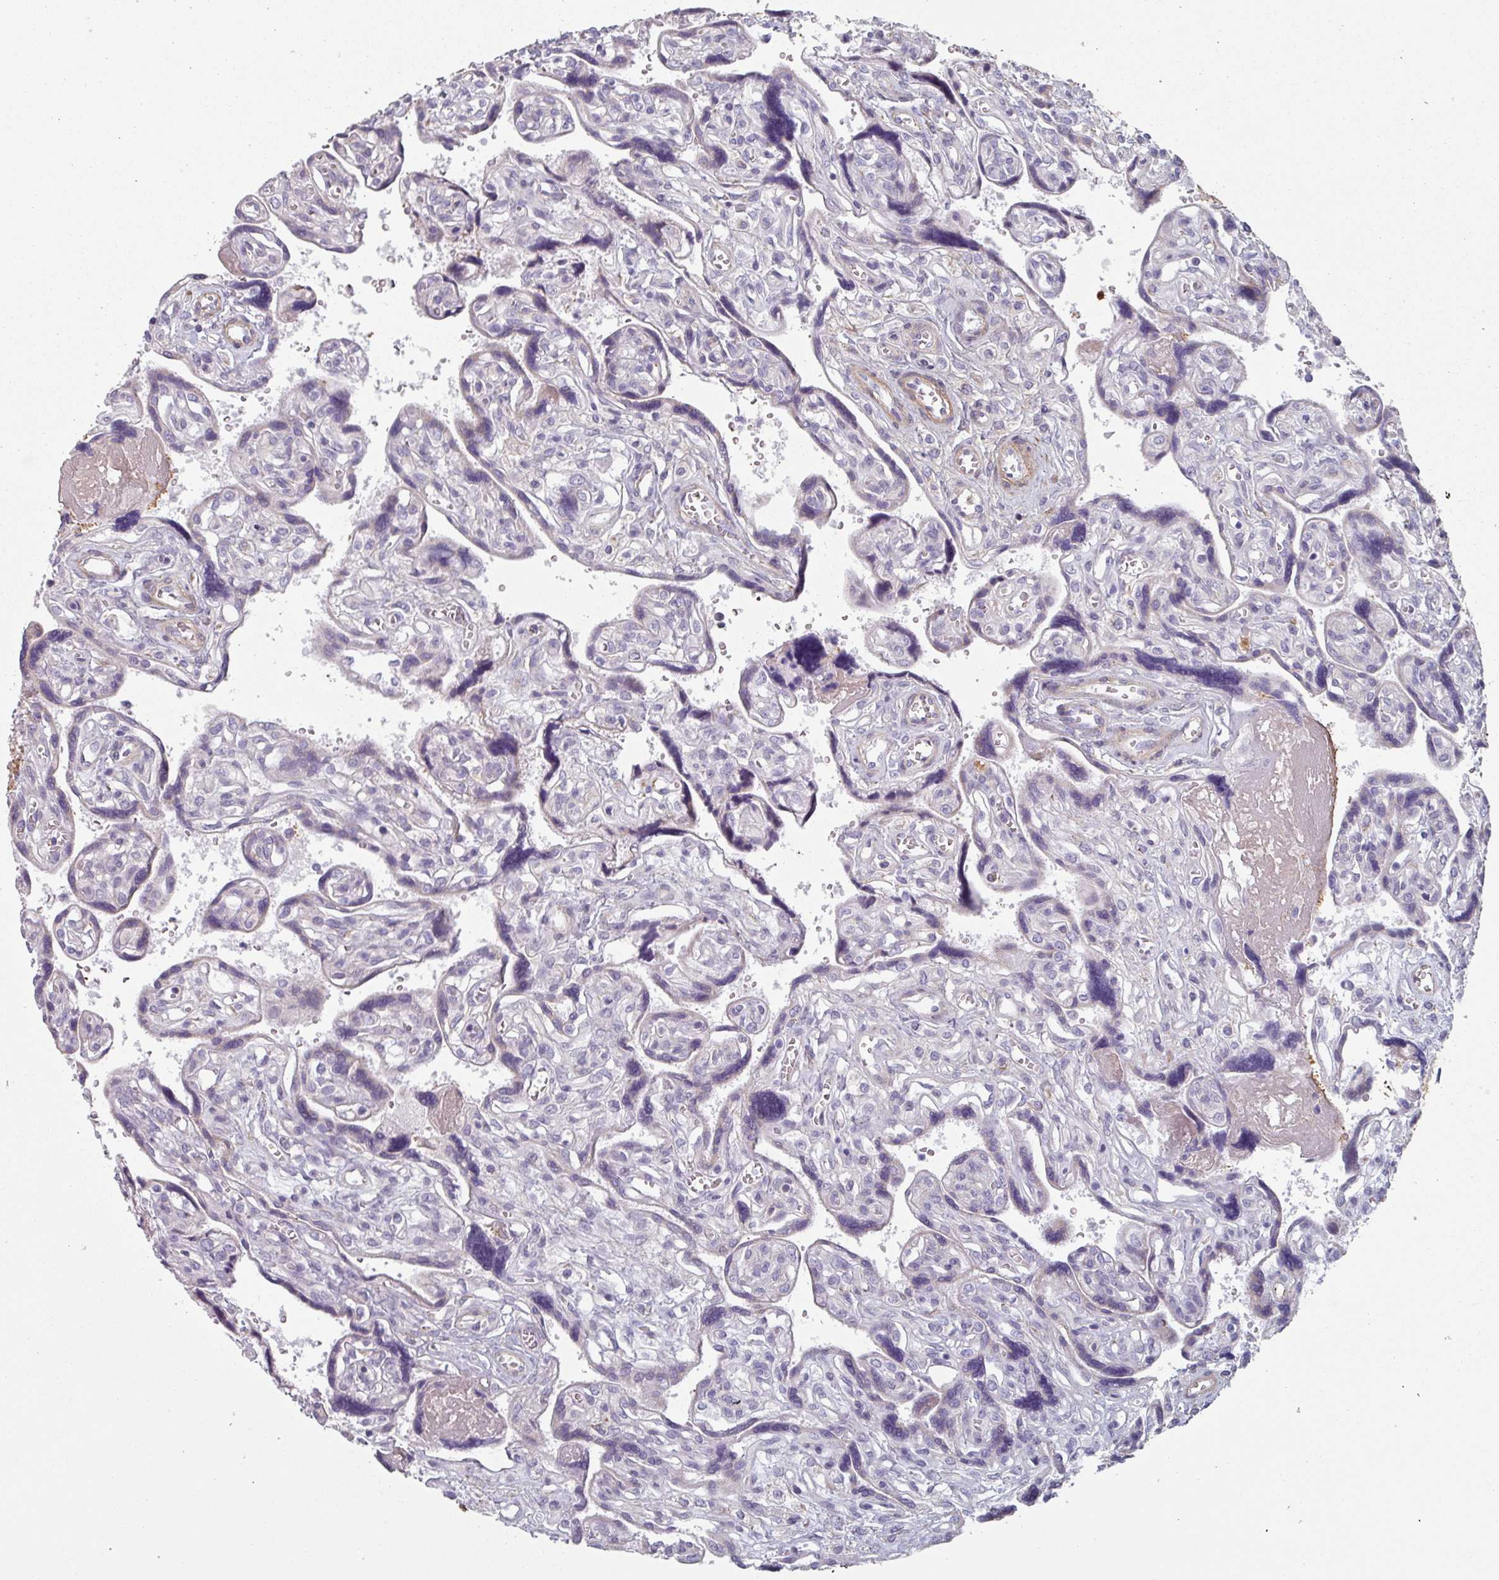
{"staining": {"intensity": "negative", "quantity": "none", "location": "none"}, "tissue": "placenta", "cell_type": "Trophoblastic cells", "image_type": "normal", "snomed": [{"axis": "morphology", "description": "Normal tissue, NOS"}, {"axis": "topography", "description": "Placenta"}], "caption": "Immunohistochemistry (IHC) of normal placenta displays no staining in trophoblastic cells. Brightfield microscopy of immunohistochemistry stained with DAB (brown) and hematoxylin (blue), captured at high magnification.", "gene": "GSTA1", "patient": {"sex": "female", "age": 39}}